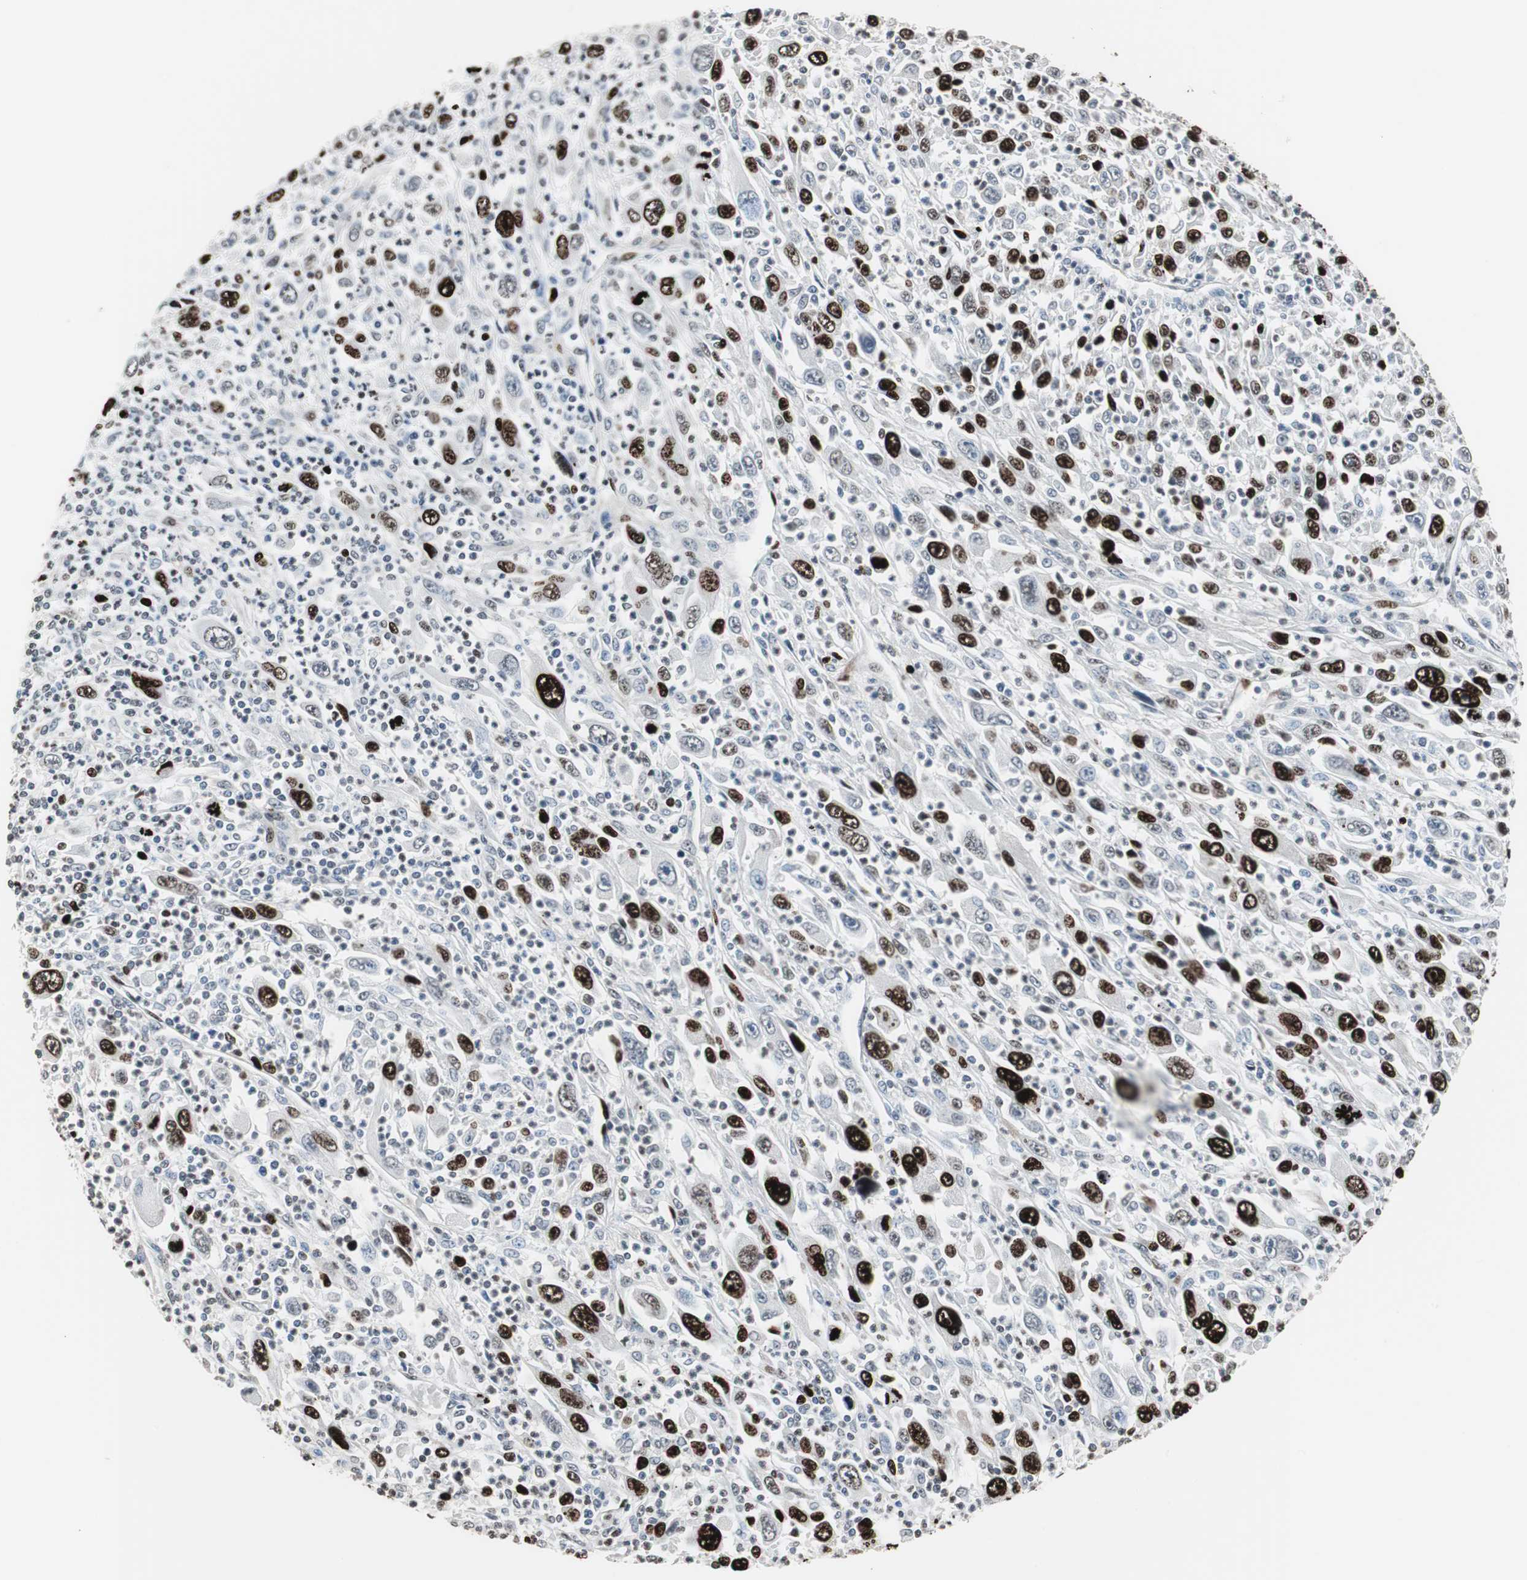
{"staining": {"intensity": "strong", "quantity": "25%-75%", "location": "nuclear"}, "tissue": "melanoma", "cell_type": "Tumor cells", "image_type": "cancer", "snomed": [{"axis": "morphology", "description": "Malignant melanoma, Metastatic site"}, {"axis": "topography", "description": "Skin"}], "caption": "A high amount of strong nuclear positivity is appreciated in about 25%-75% of tumor cells in melanoma tissue.", "gene": "TOP2A", "patient": {"sex": "female", "age": 56}}